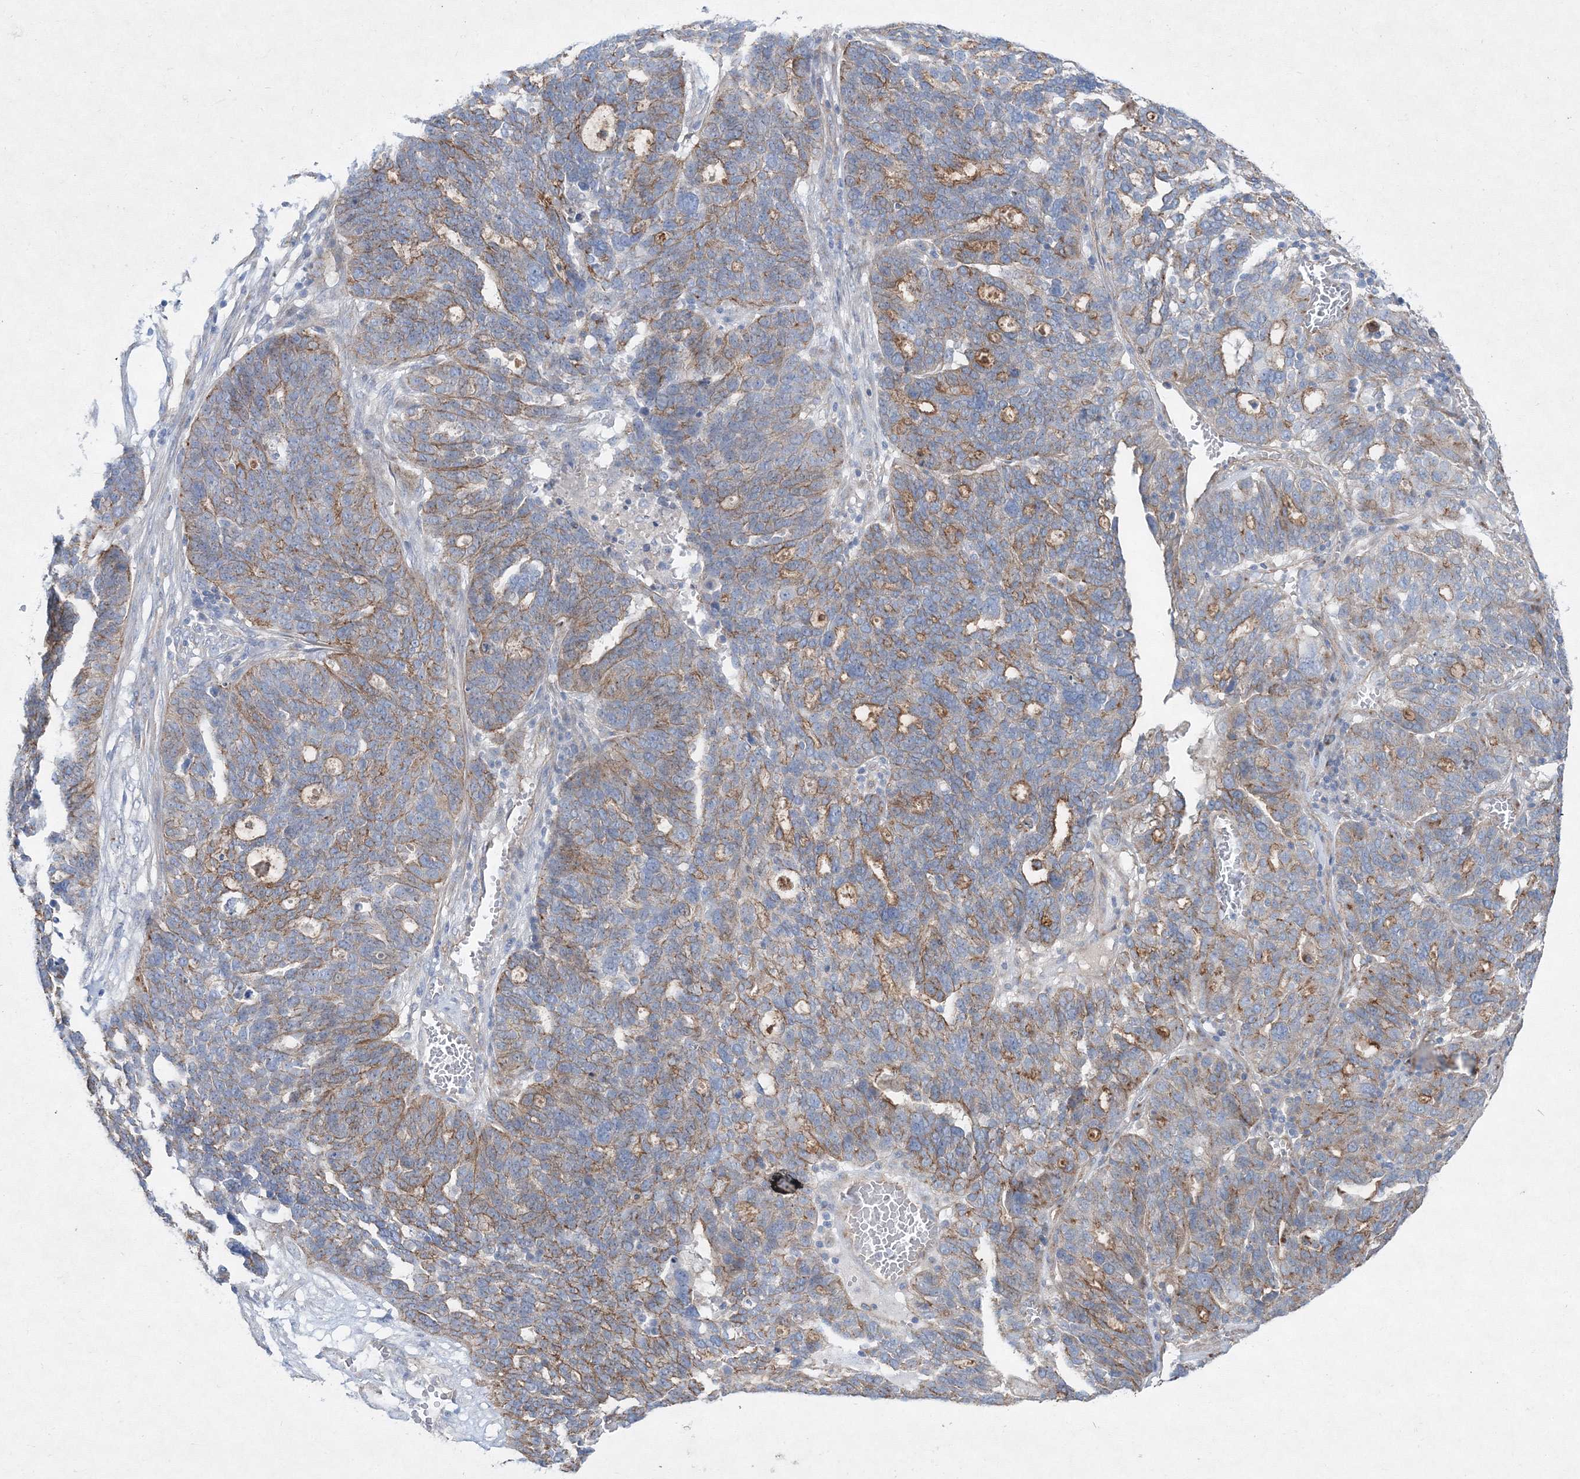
{"staining": {"intensity": "moderate", "quantity": "25%-75%", "location": "cytoplasmic/membranous"}, "tissue": "ovarian cancer", "cell_type": "Tumor cells", "image_type": "cancer", "snomed": [{"axis": "morphology", "description": "Cystadenocarcinoma, serous, NOS"}, {"axis": "topography", "description": "Ovary"}], "caption": "DAB immunohistochemical staining of ovarian serous cystadenocarcinoma exhibits moderate cytoplasmic/membranous protein positivity in about 25%-75% of tumor cells.", "gene": "NAA40", "patient": {"sex": "female", "age": 59}}